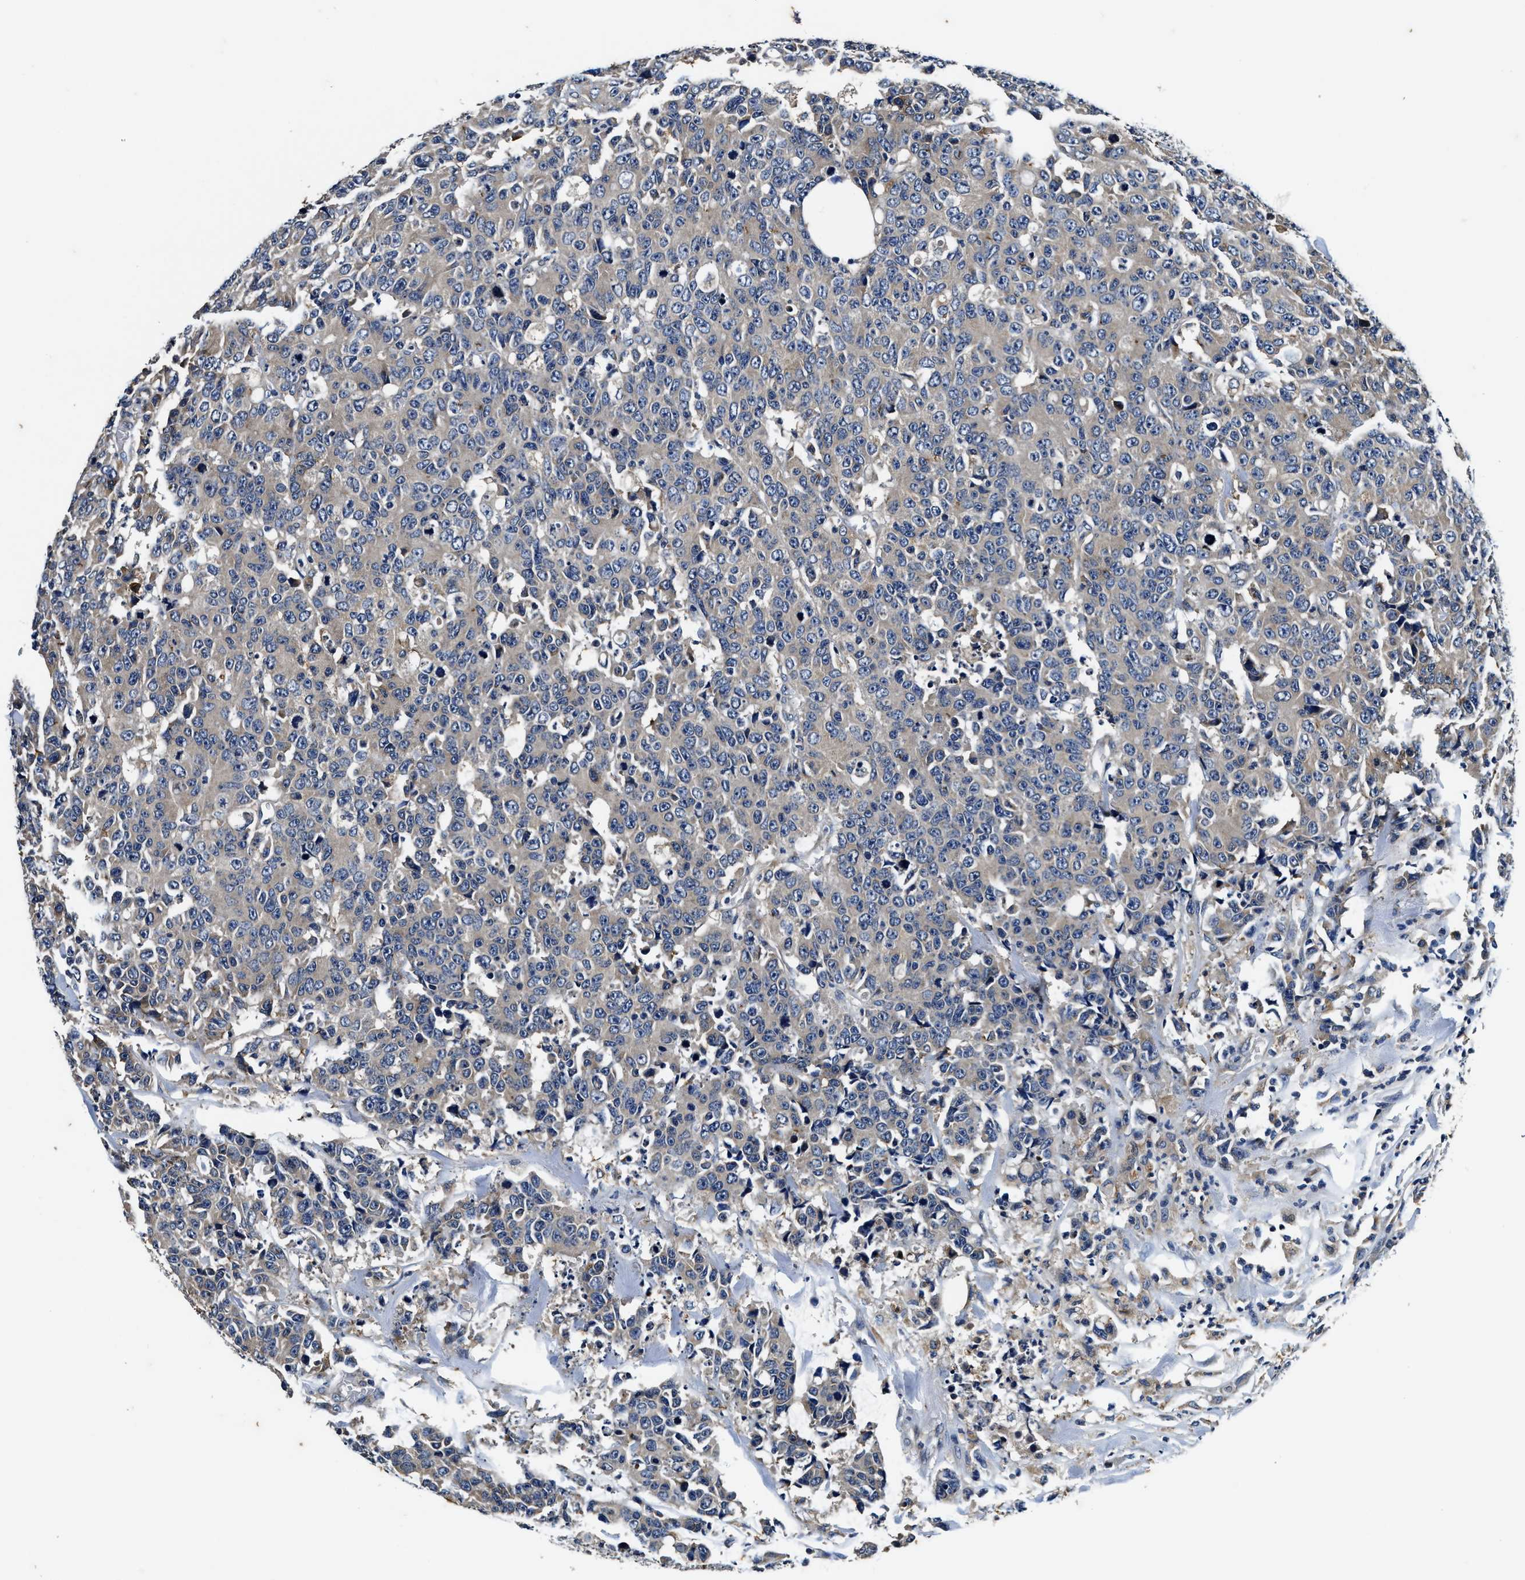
{"staining": {"intensity": "negative", "quantity": "none", "location": "none"}, "tissue": "colorectal cancer", "cell_type": "Tumor cells", "image_type": "cancer", "snomed": [{"axis": "morphology", "description": "Adenocarcinoma, NOS"}, {"axis": "topography", "description": "Colon"}], "caption": "A micrograph of colorectal cancer stained for a protein reveals no brown staining in tumor cells.", "gene": "PI4KB", "patient": {"sex": "female", "age": 86}}